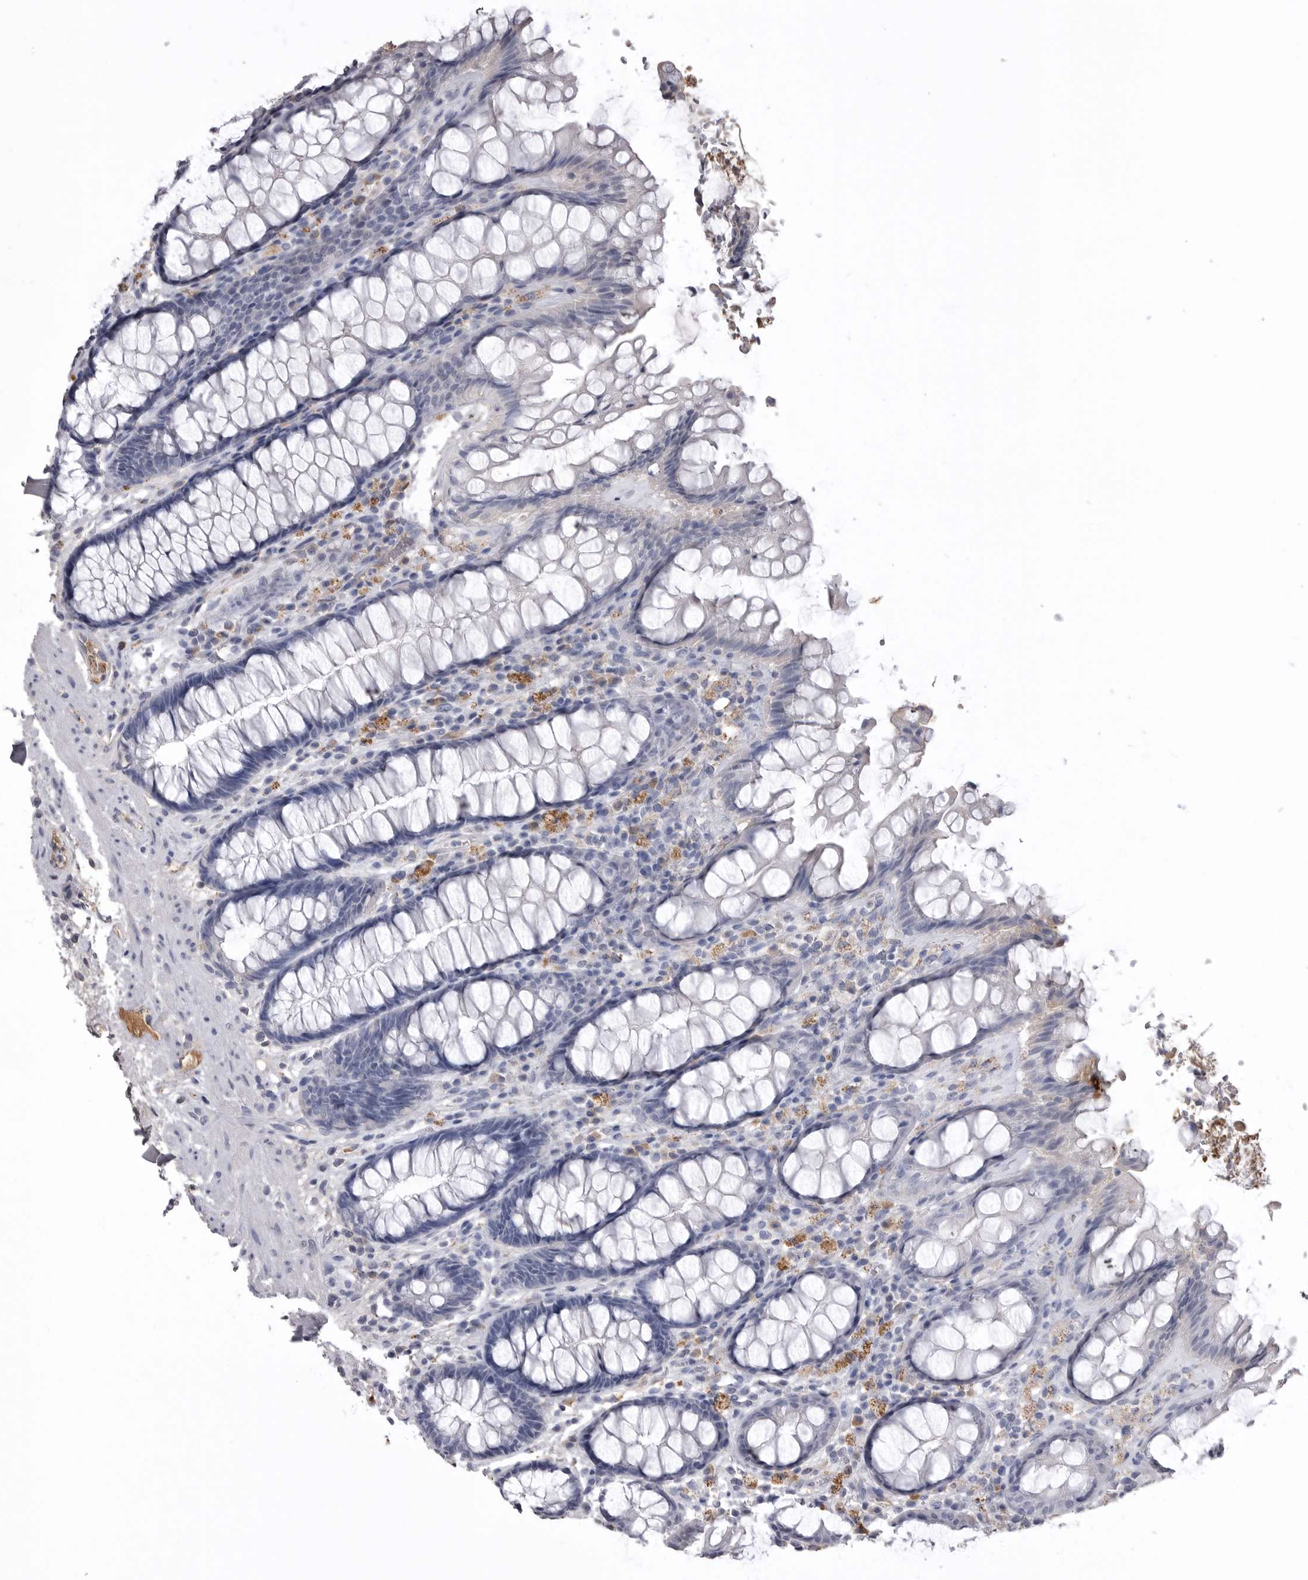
{"staining": {"intensity": "negative", "quantity": "none", "location": "none"}, "tissue": "rectum", "cell_type": "Glandular cells", "image_type": "normal", "snomed": [{"axis": "morphology", "description": "Normal tissue, NOS"}, {"axis": "topography", "description": "Rectum"}], "caption": "There is no significant staining in glandular cells of rectum. (DAB IHC with hematoxylin counter stain).", "gene": "AHSG", "patient": {"sex": "male", "age": 64}}